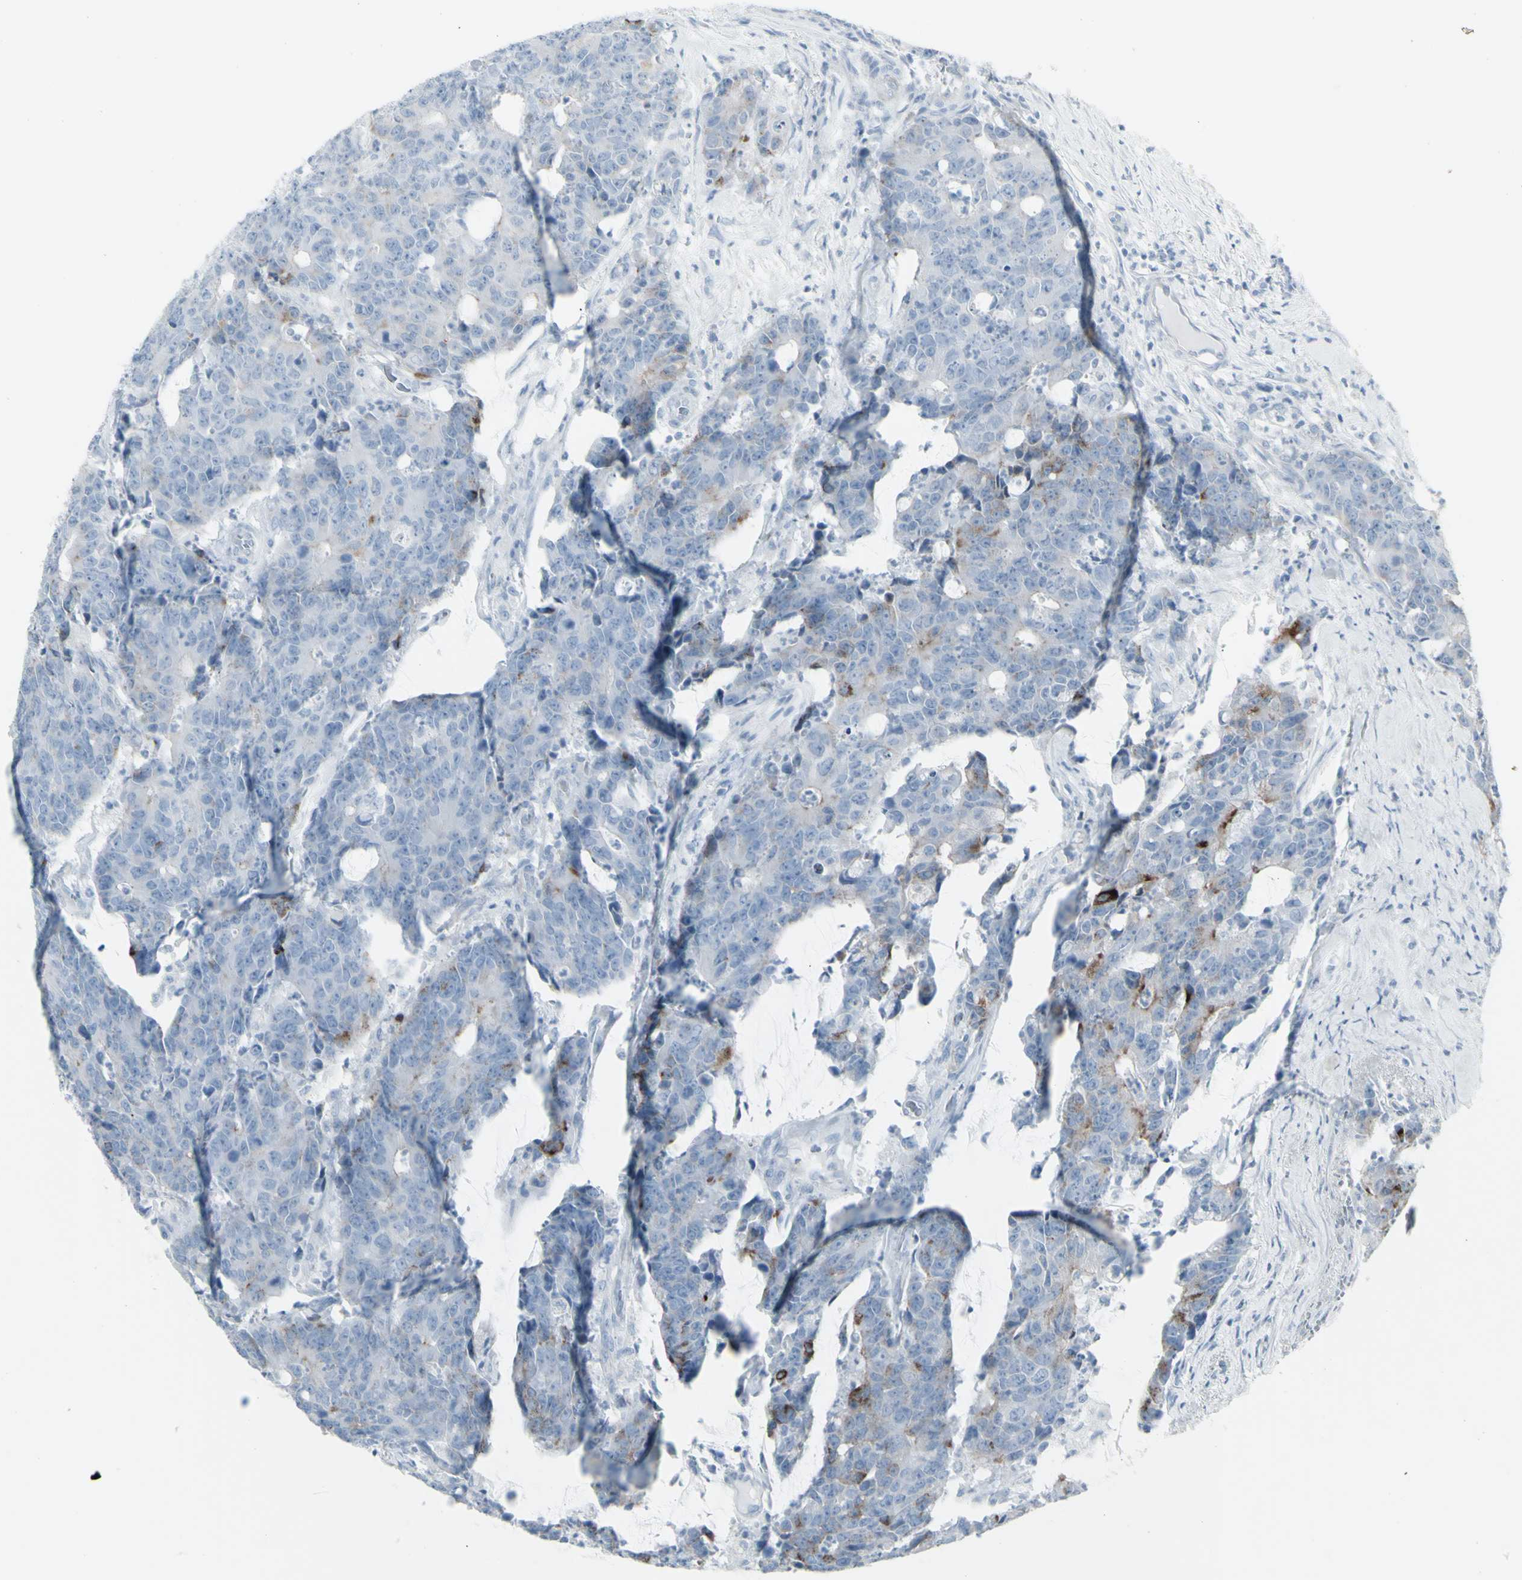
{"staining": {"intensity": "moderate", "quantity": "<25%", "location": "cytoplasmic/membranous"}, "tissue": "colorectal cancer", "cell_type": "Tumor cells", "image_type": "cancer", "snomed": [{"axis": "morphology", "description": "Adenocarcinoma, NOS"}, {"axis": "topography", "description": "Colon"}], "caption": "This histopathology image demonstrates immunohistochemistry (IHC) staining of human colorectal cancer, with low moderate cytoplasmic/membranous staining in about <25% of tumor cells.", "gene": "YBX2", "patient": {"sex": "female", "age": 86}}